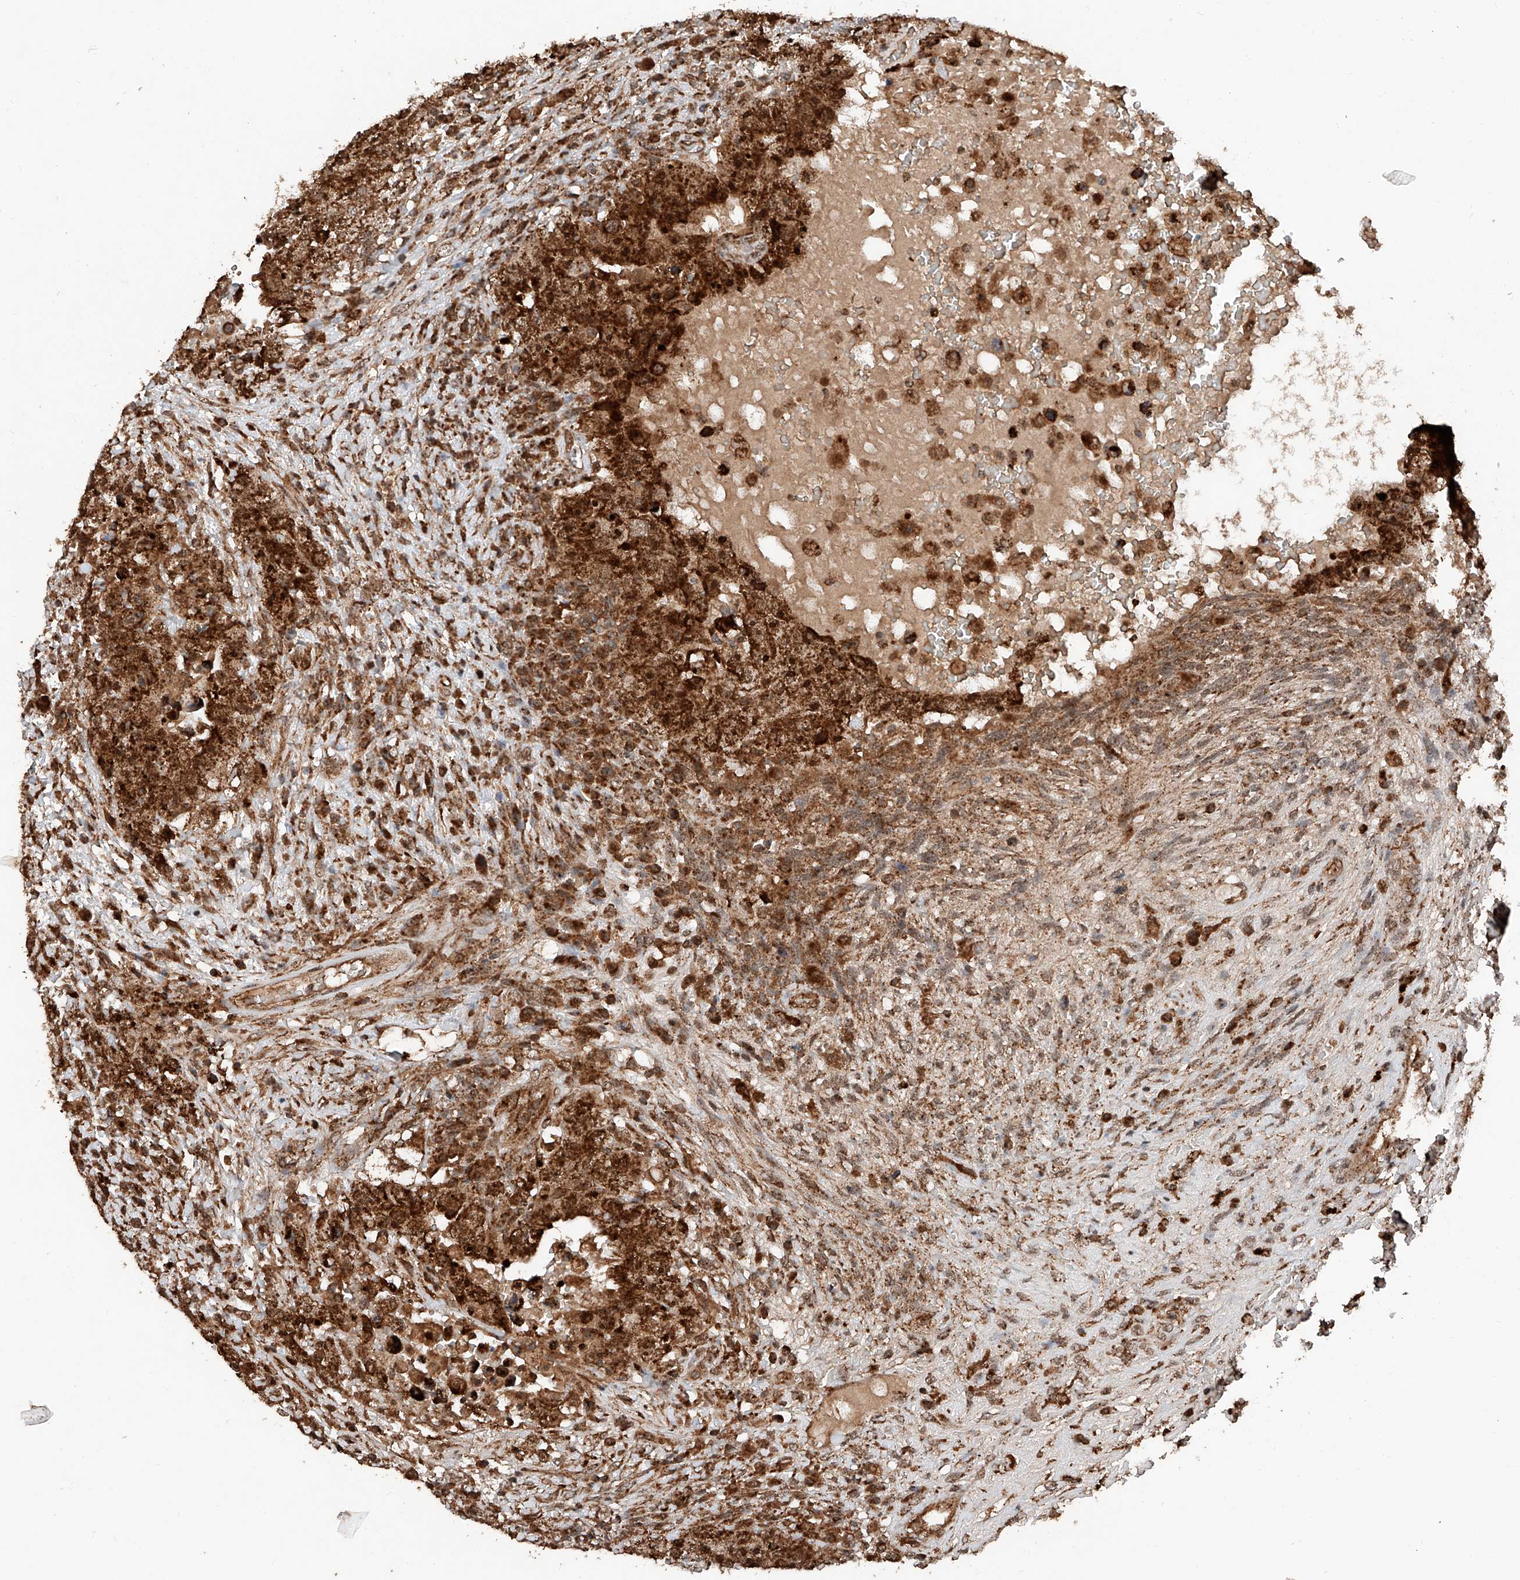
{"staining": {"intensity": "strong", "quantity": ">75%", "location": "cytoplasmic/membranous,nuclear"}, "tissue": "testis cancer", "cell_type": "Tumor cells", "image_type": "cancer", "snomed": [{"axis": "morphology", "description": "Carcinoma, Embryonal, NOS"}, {"axis": "topography", "description": "Testis"}], "caption": "Protein staining reveals strong cytoplasmic/membranous and nuclear staining in about >75% of tumor cells in testis cancer (embryonal carcinoma). (DAB (3,3'-diaminobenzidine) IHC with brightfield microscopy, high magnification).", "gene": "ZSCAN29", "patient": {"sex": "male", "age": 26}}